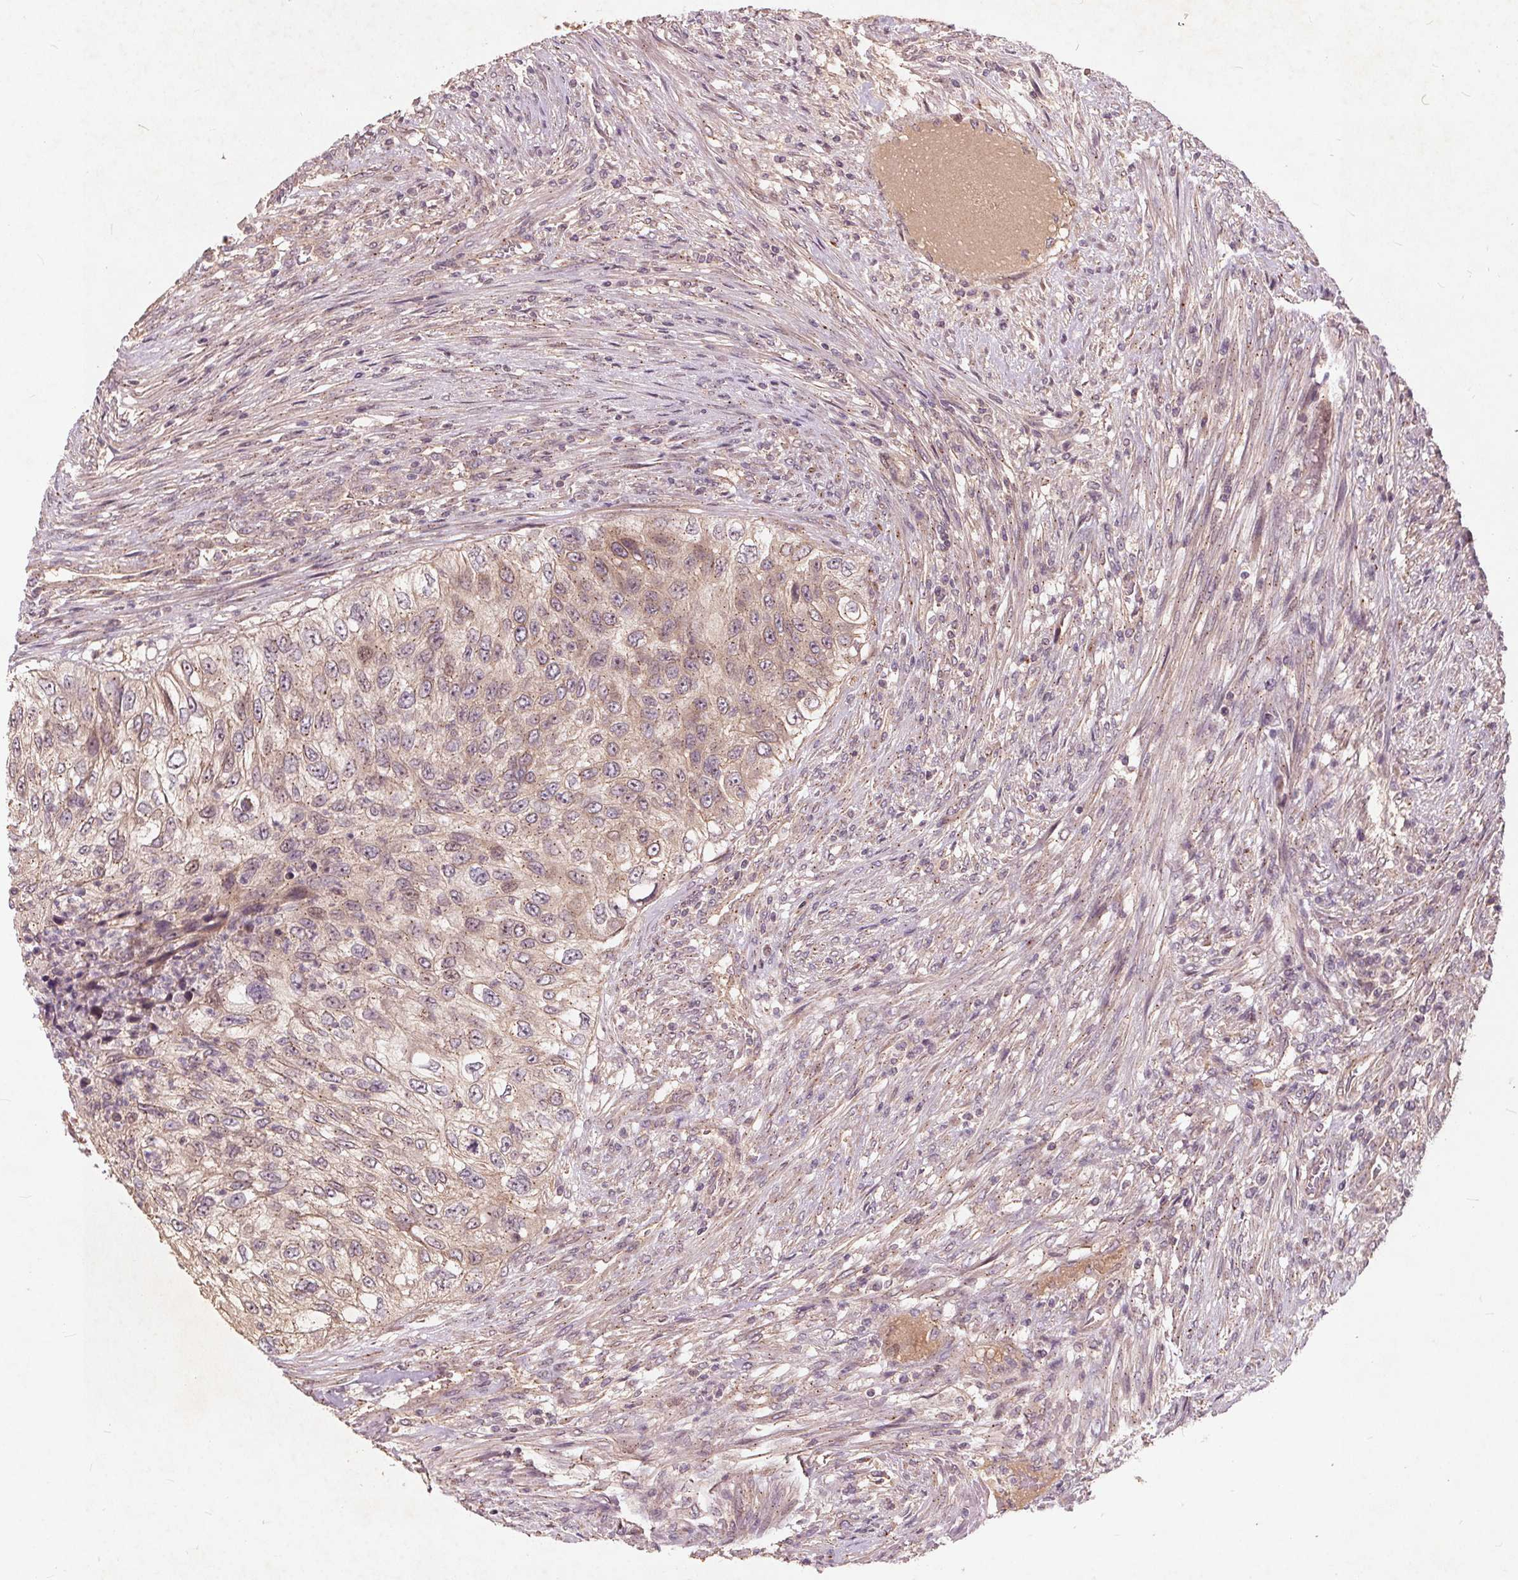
{"staining": {"intensity": "weak", "quantity": "<25%", "location": "cytoplasmic/membranous"}, "tissue": "urothelial cancer", "cell_type": "Tumor cells", "image_type": "cancer", "snomed": [{"axis": "morphology", "description": "Urothelial carcinoma, High grade"}, {"axis": "topography", "description": "Urinary bladder"}], "caption": "Immunohistochemistry (IHC) histopathology image of neoplastic tissue: human high-grade urothelial carcinoma stained with DAB (3,3'-diaminobenzidine) reveals no significant protein staining in tumor cells.", "gene": "CSNK1G2", "patient": {"sex": "female", "age": 60}}